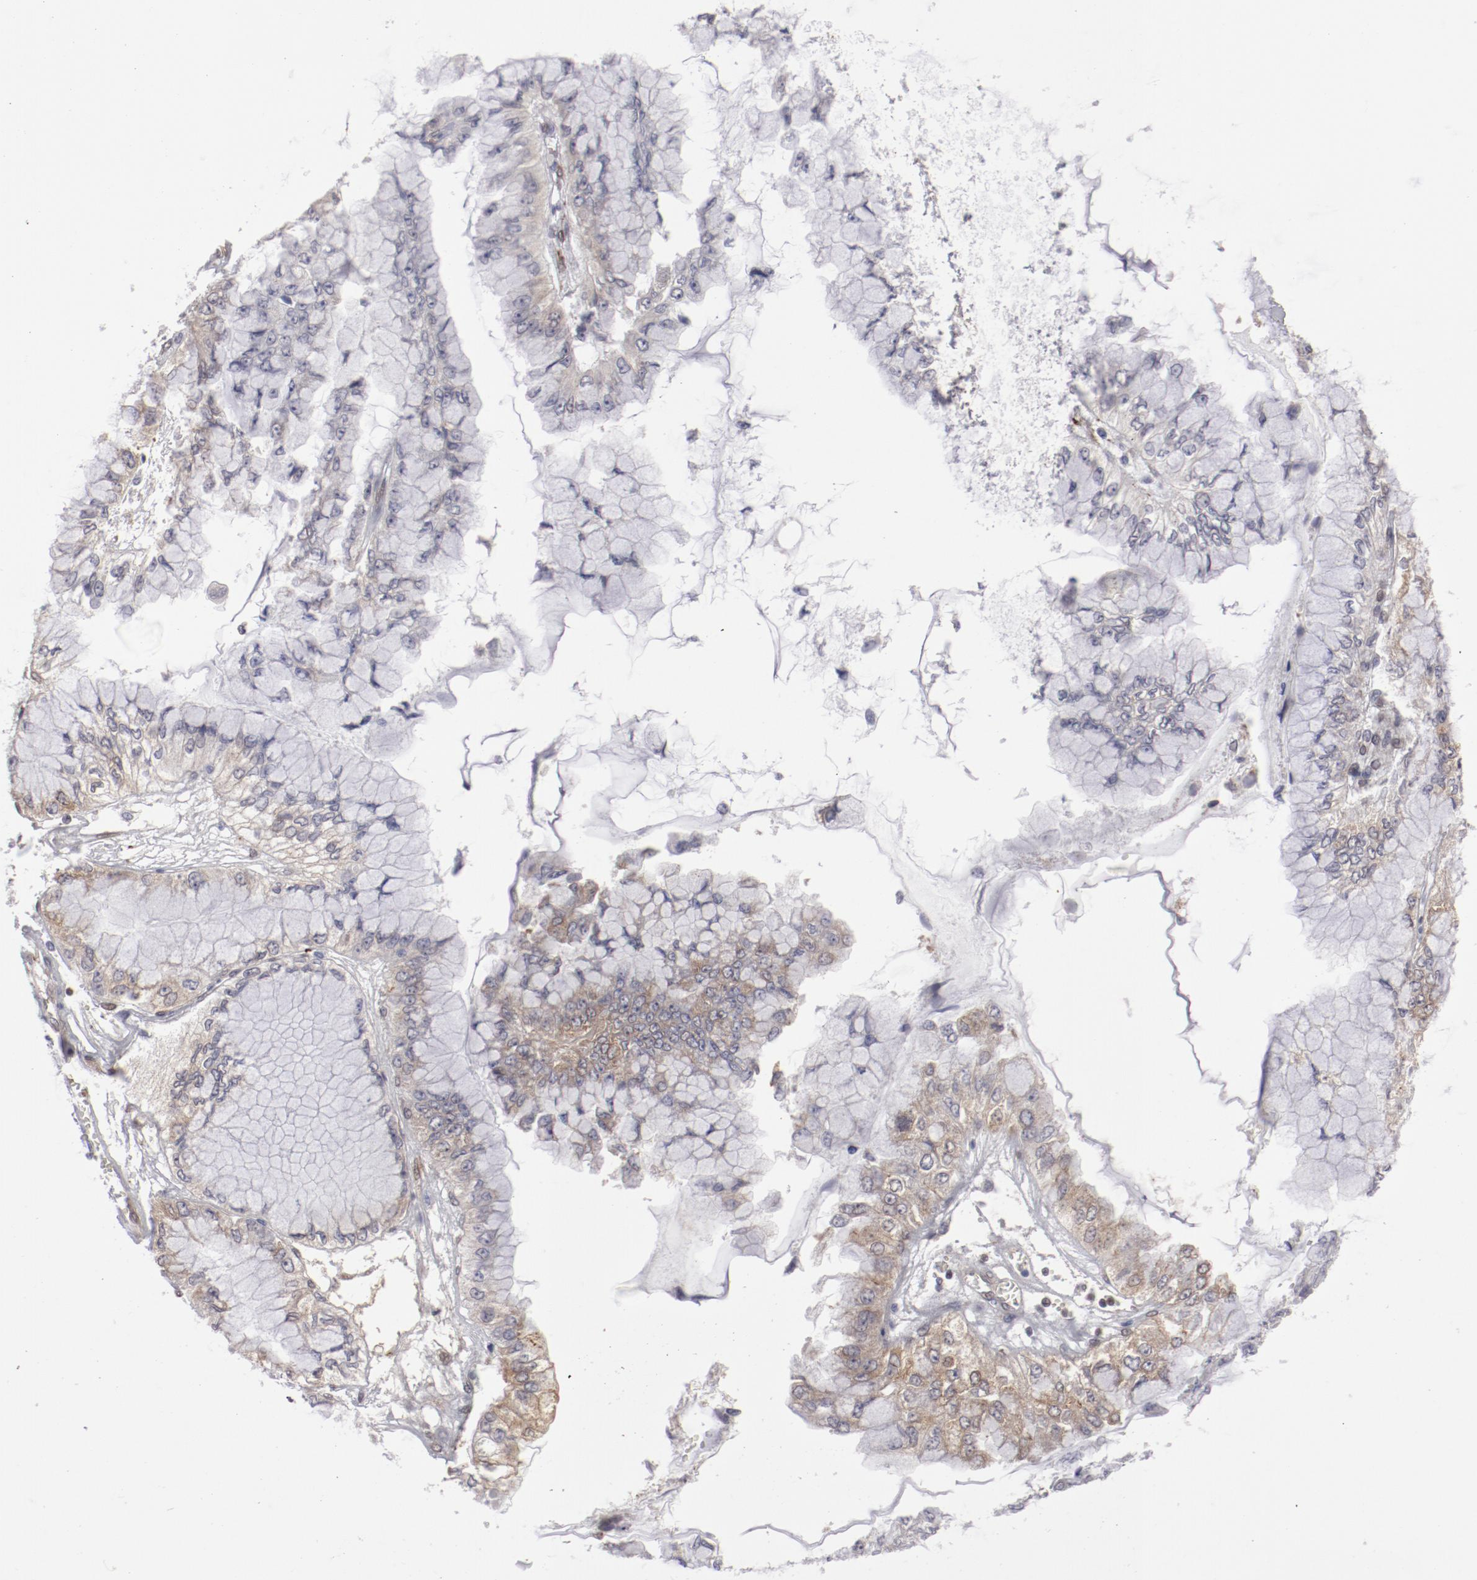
{"staining": {"intensity": "negative", "quantity": "none", "location": "none"}, "tissue": "liver cancer", "cell_type": "Tumor cells", "image_type": "cancer", "snomed": [{"axis": "morphology", "description": "Cholangiocarcinoma"}, {"axis": "topography", "description": "Liver"}], "caption": "Immunohistochemistry (IHC) micrograph of liver cancer stained for a protein (brown), which displays no staining in tumor cells.", "gene": "LEF1", "patient": {"sex": "female", "age": 79}}